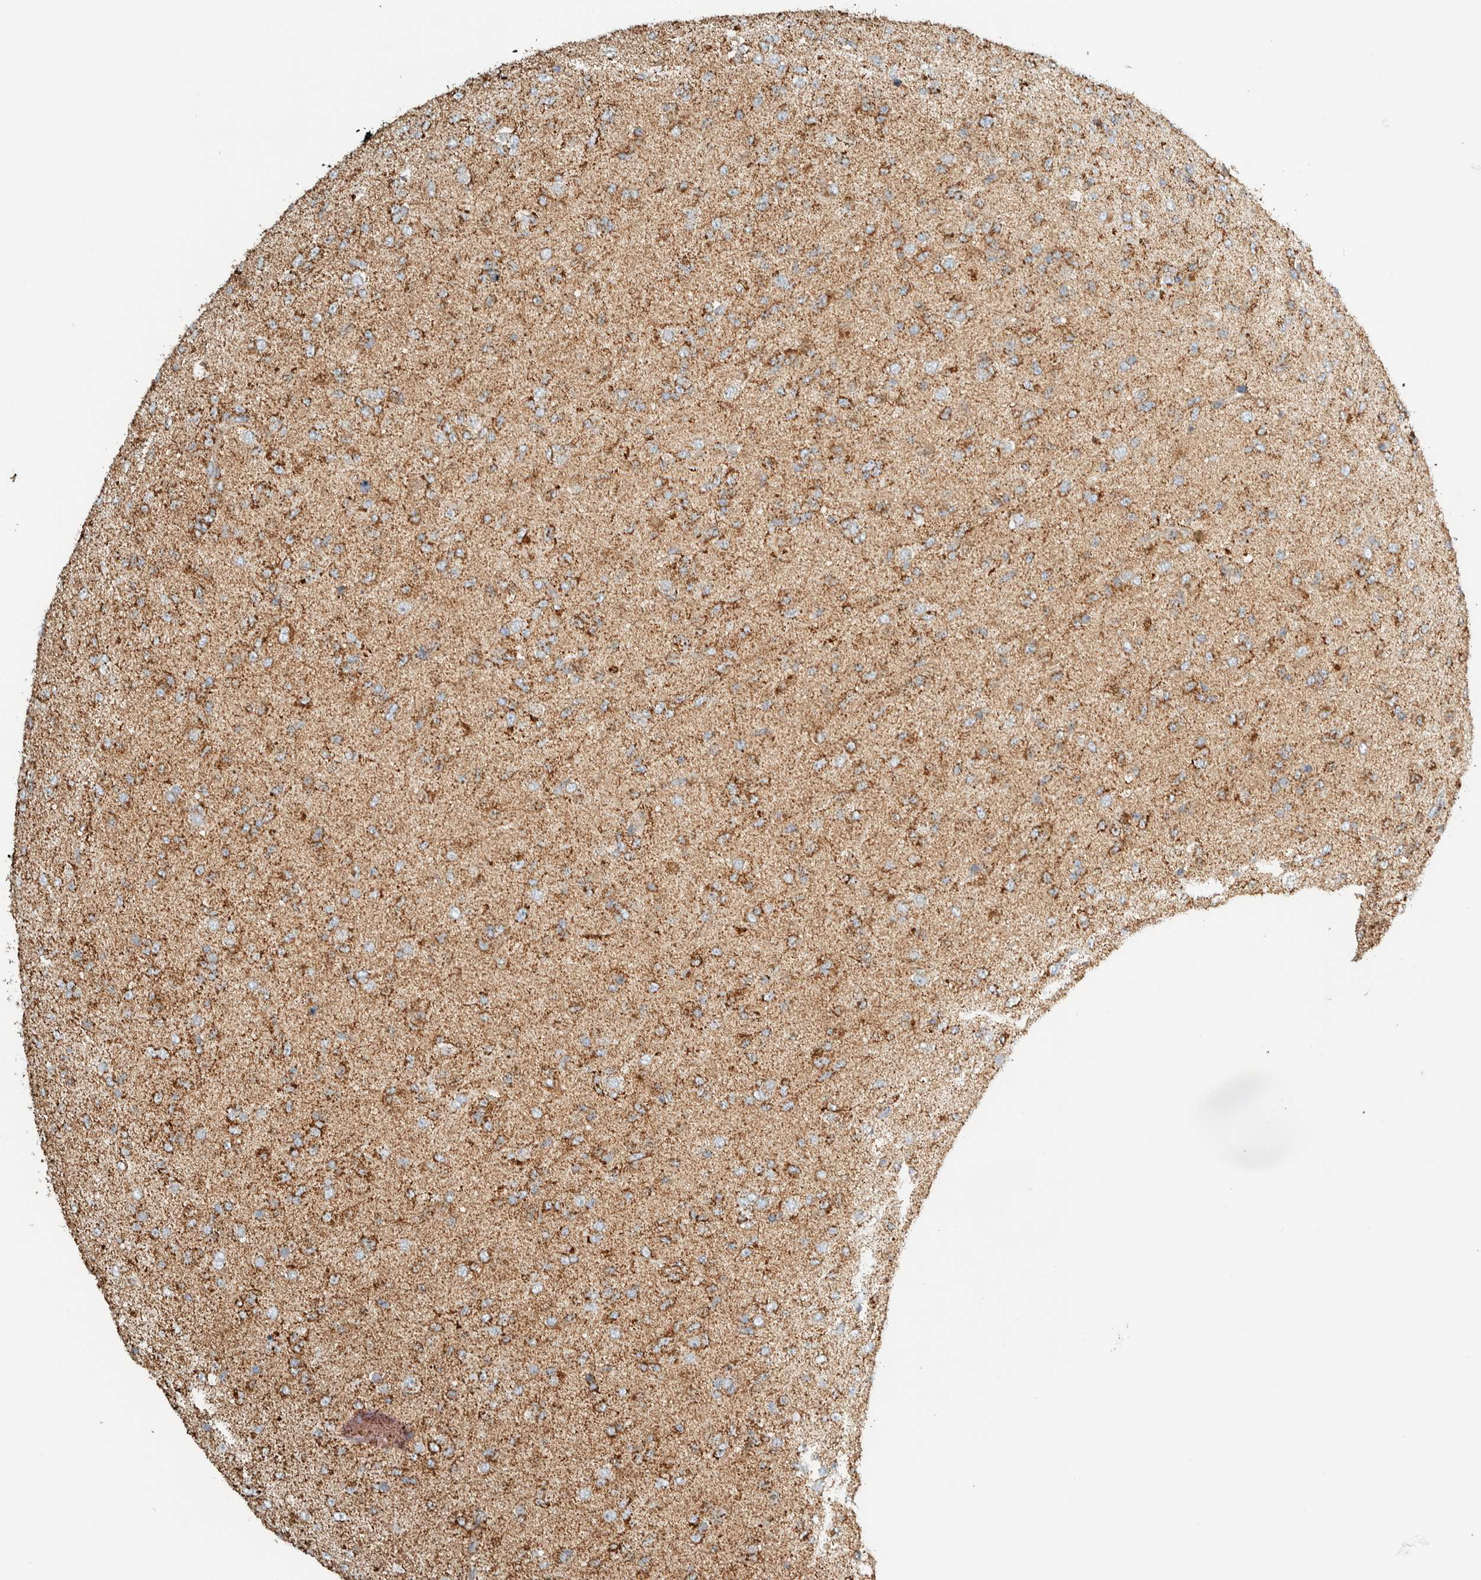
{"staining": {"intensity": "moderate", "quantity": ">75%", "location": "cytoplasmic/membranous"}, "tissue": "glioma", "cell_type": "Tumor cells", "image_type": "cancer", "snomed": [{"axis": "morphology", "description": "Glioma, malignant, Low grade"}, {"axis": "topography", "description": "Brain"}], "caption": "Immunohistochemical staining of low-grade glioma (malignant) displays medium levels of moderate cytoplasmic/membranous positivity in approximately >75% of tumor cells.", "gene": "ZNF454", "patient": {"sex": "male", "age": 65}}